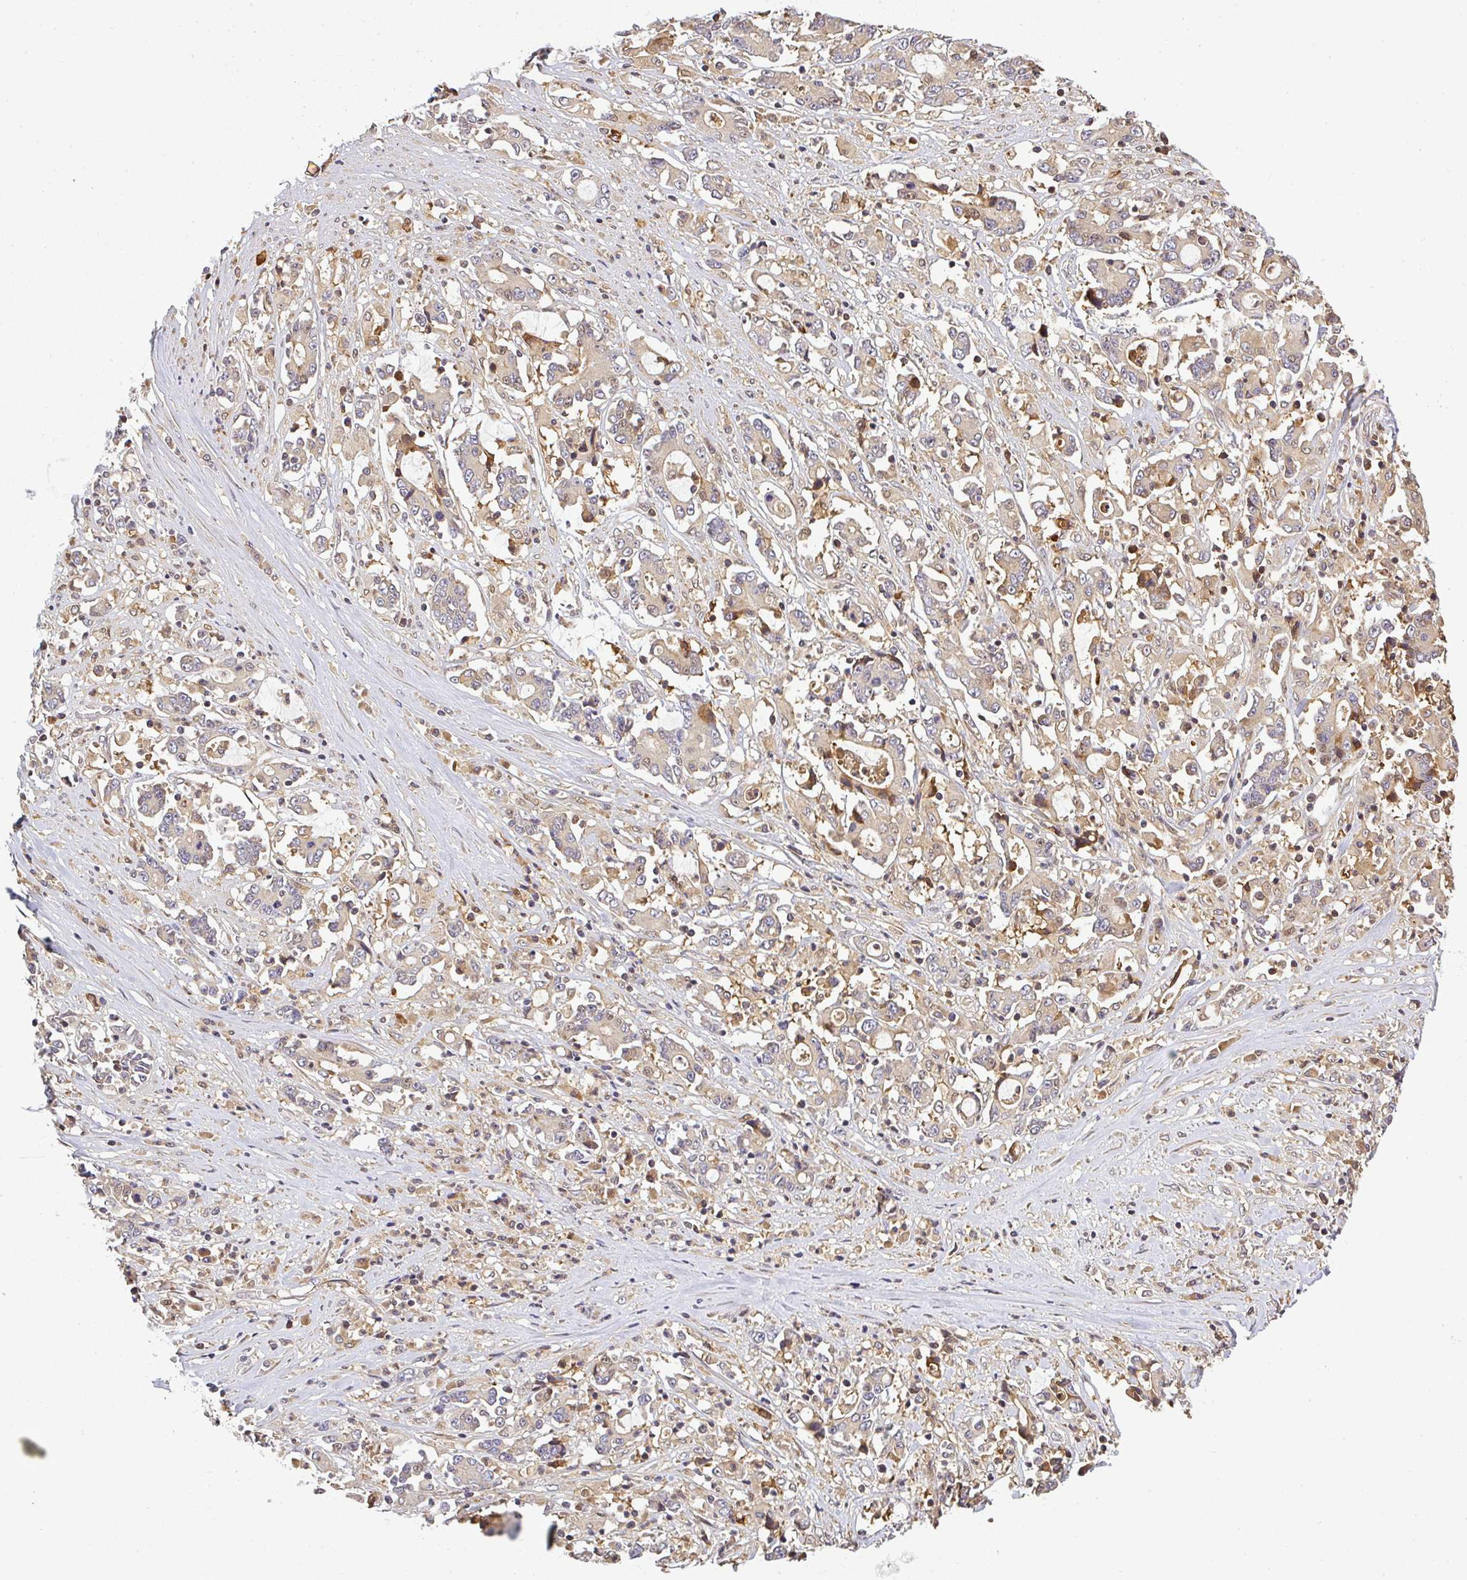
{"staining": {"intensity": "weak", "quantity": "<25%", "location": "cytoplasmic/membranous"}, "tissue": "stomach cancer", "cell_type": "Tumor cells", "image_type": "cancer", "snomed": [{"axis": "morphology", "description": "Adenocarcinoma, NOS"}, {"axis": "topography", "description": "Stomach, upper"}], "caption": "High power microscopy micrograph of an immunohistochemistry (IHC) histopathology image of stomach cancer (adenocarcinoma), revealing no significant staining in tumor cells.", "gene": "FAM153A", "patient": {"sex": "male", "age": 68}}